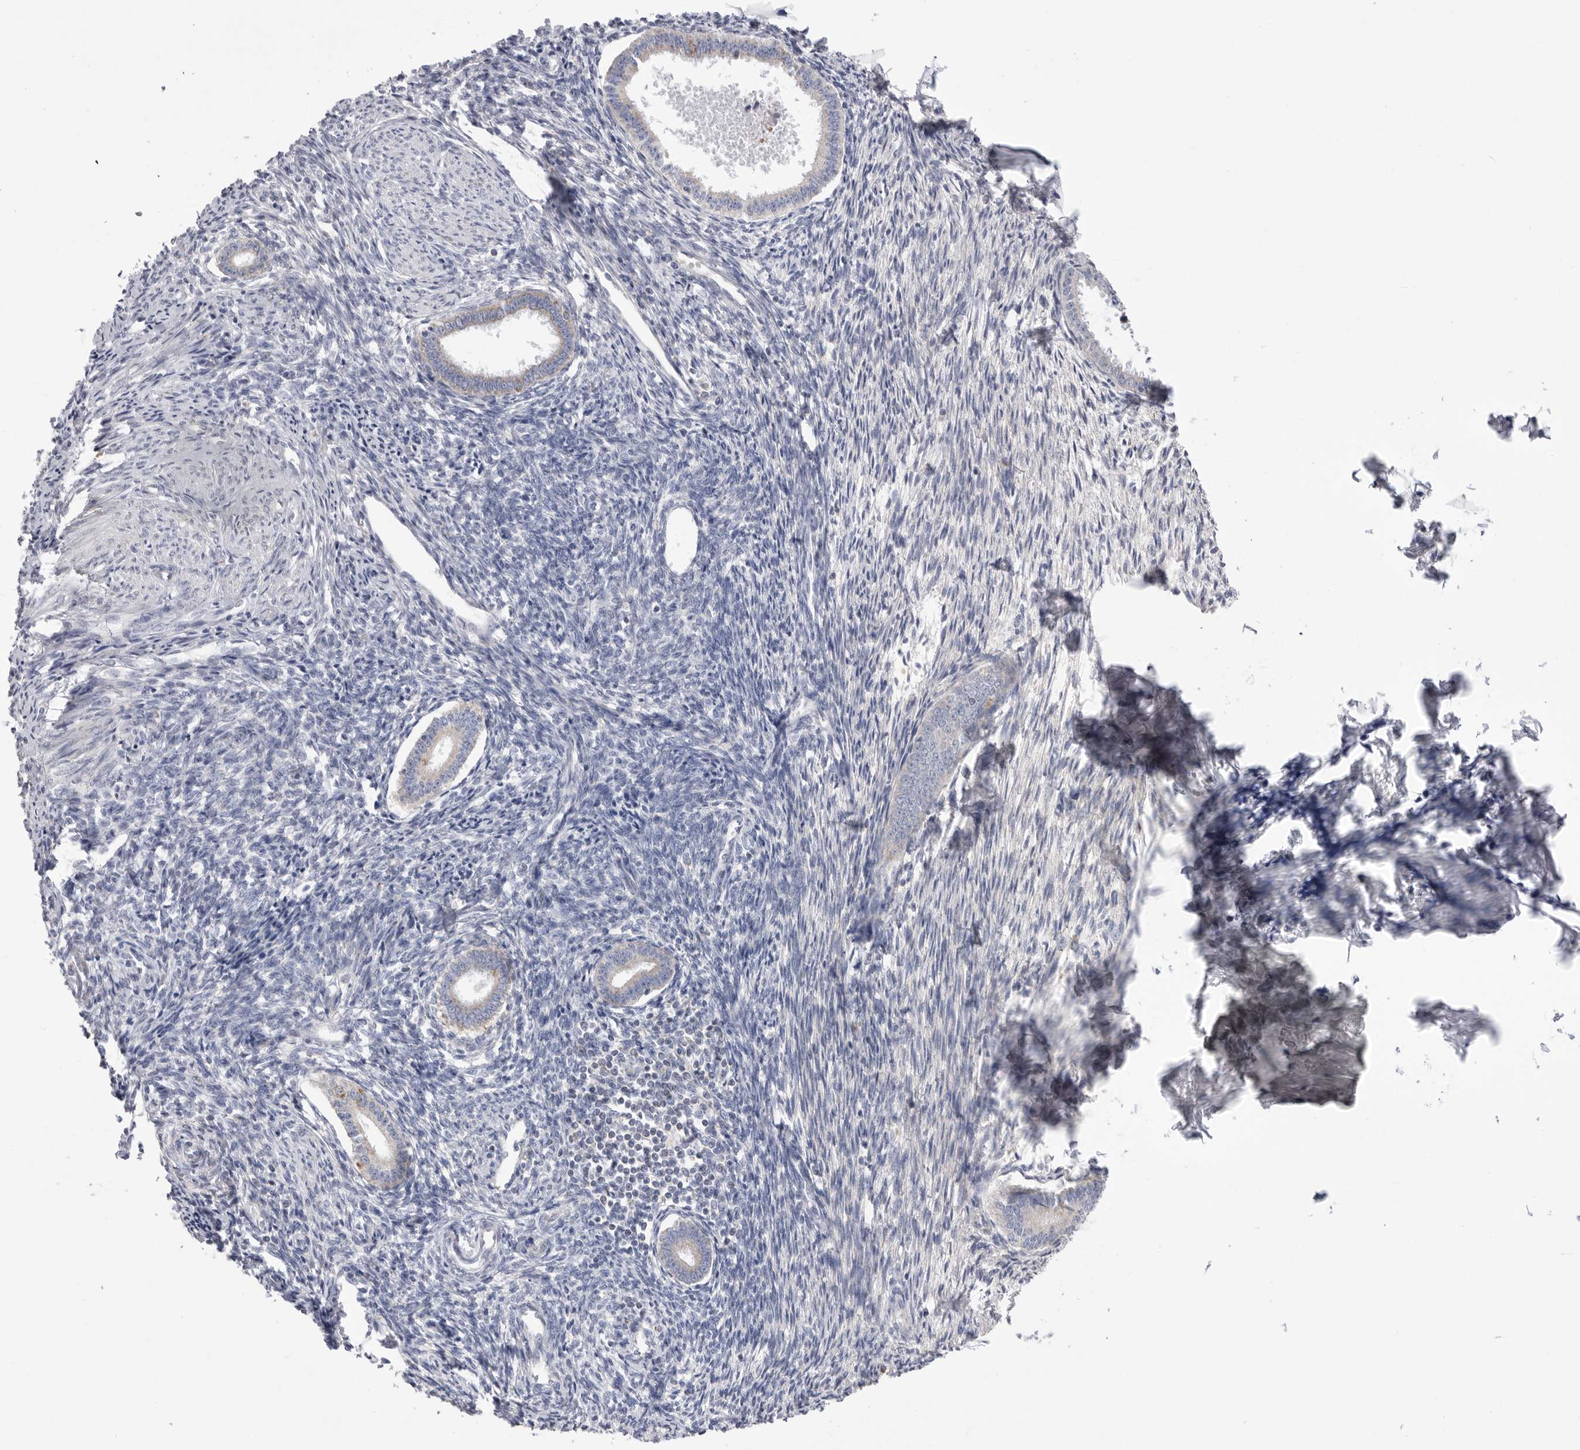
{"staining": {"intensity": "negative", "quantity": "none", "location": "none"}, "tissue": "endometrium", "cell_type": "Cells in endometrial stroma", "image_type": "normal", "snomed": [{"axis": "morphology", "description": "Normal tissue, NOS"}, {"axis": "topography", "description": "Endometrium"}], "caption": "Immunohistochemical staining of benign endometrium shows no significant expression in cells in endometrial stroma. (Immunohistochemistry, brightfield microscopy, high magnification).", "gene": "VDAC3", "patient": {"sex": "female", "age": 56}}